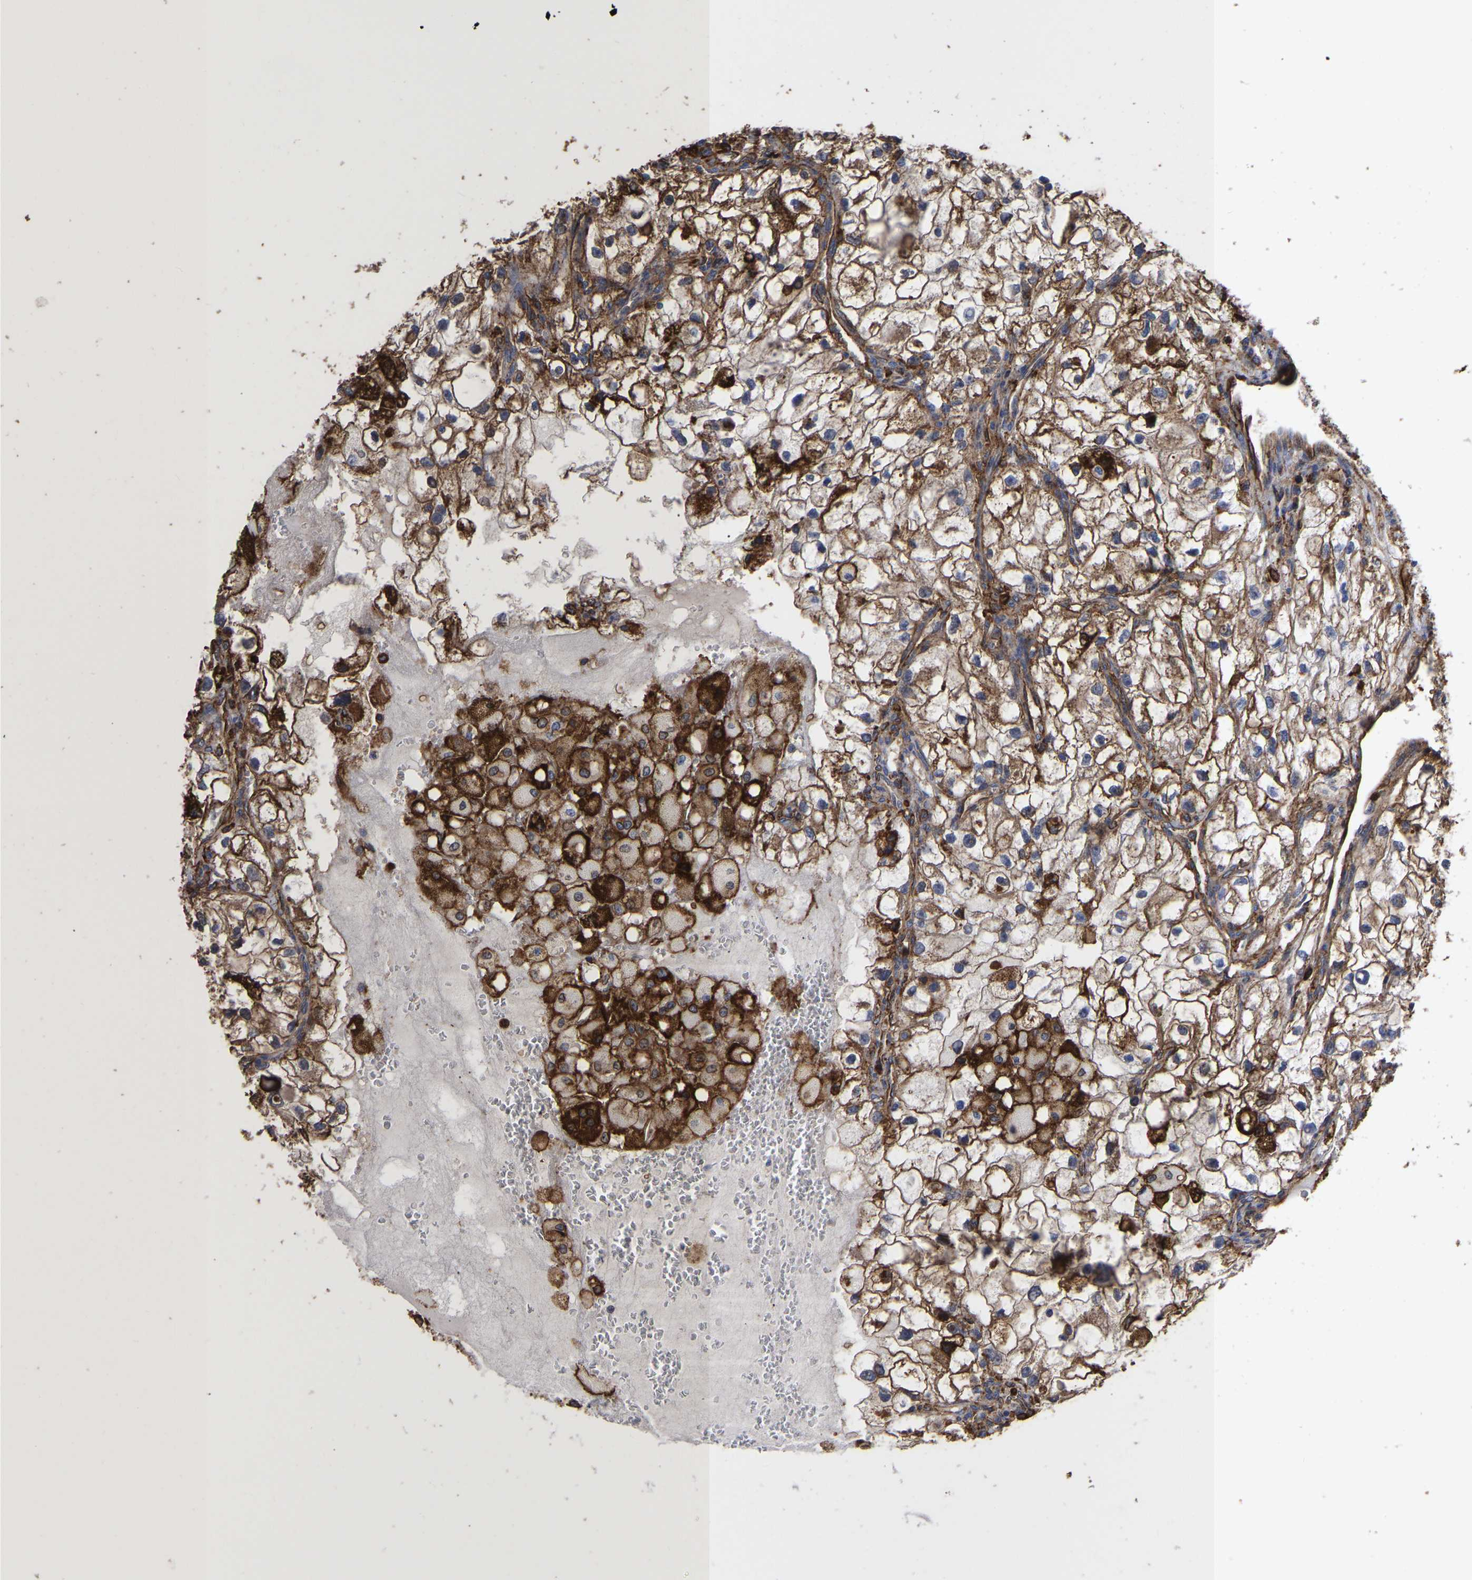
{"staining": {"intensity": "strong", "quantity": ">75%", "location": "cytoplasmic/membranous"}, "tissue": "renal cancer", "cell_type": "Tumor cells", "image_type": "cancer", "snomed": [{"axis": "morphology", "description": "Adenocarcinoma, NOS"}, {"axis": "topography", "description": "Kidney"}], "caption": "Renal adenocarcinoma stained for a protein exhibits strong cytoplasmic/membranous positivity in tumor cells.", "gene": "LIF", "patient": {"sex": "female", "age": 70}}